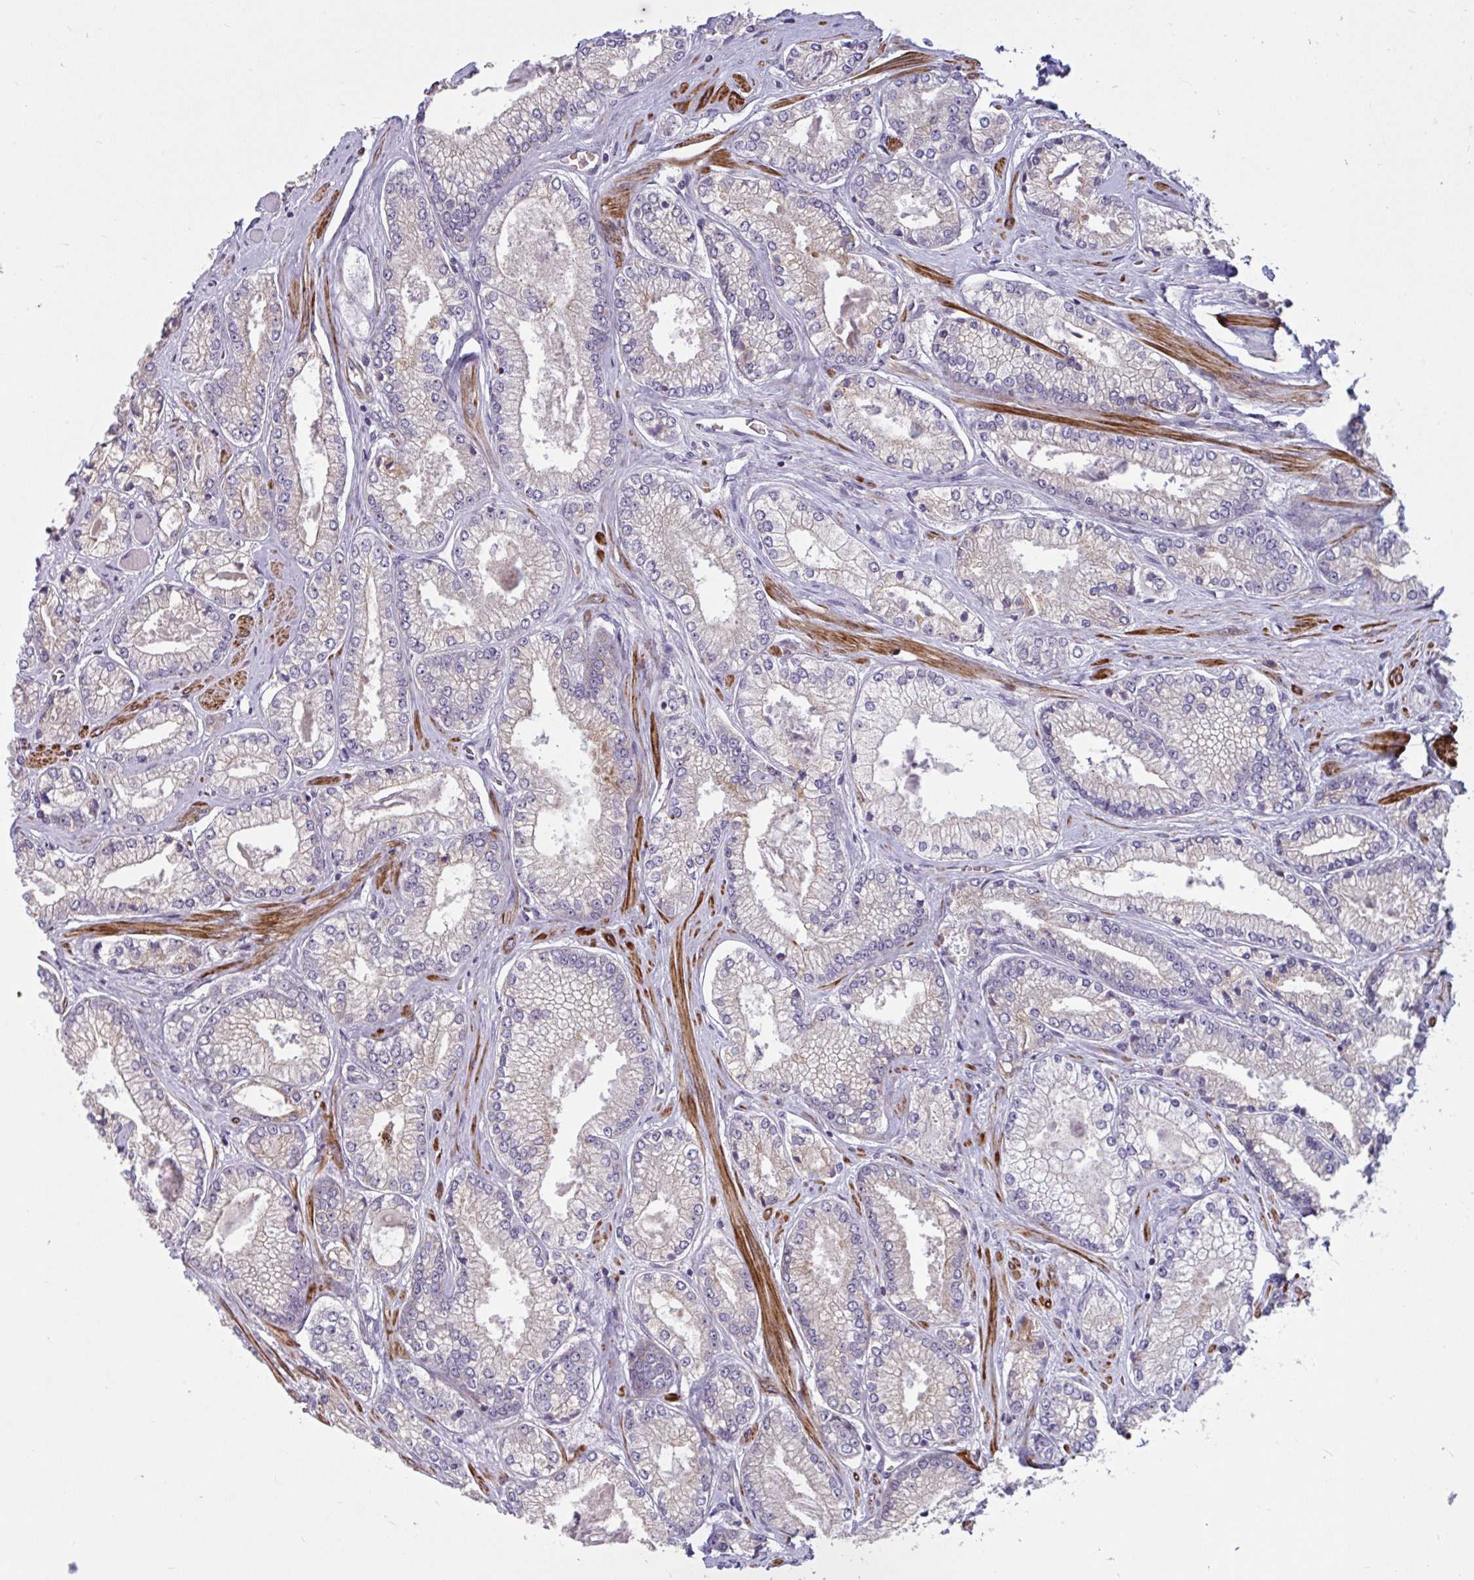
{"staining": {"intensity": "negative", "quantity": "none", "location": "none"}, "tissue": "prostate cancer", "cell_type": "Tumor cells", "image_type": "cancer", "snomed": [{"axis": "morphology", "description": "Adenocarcinoma, Low grade"}, {"axis": "topography", "description": "Prostate"}], "caption": "The IHC photomicrograph has no significant expression in tumor cells of low-grade adenocarcinoma (prostate) tissue. (DAB (3,3'-diaminobenzidine) immunohistochemistry (IHC) visualized using brightfield microscopy, high magnification).", "gene": "TANK", "patient": {"sex": "male", "age": 67}}